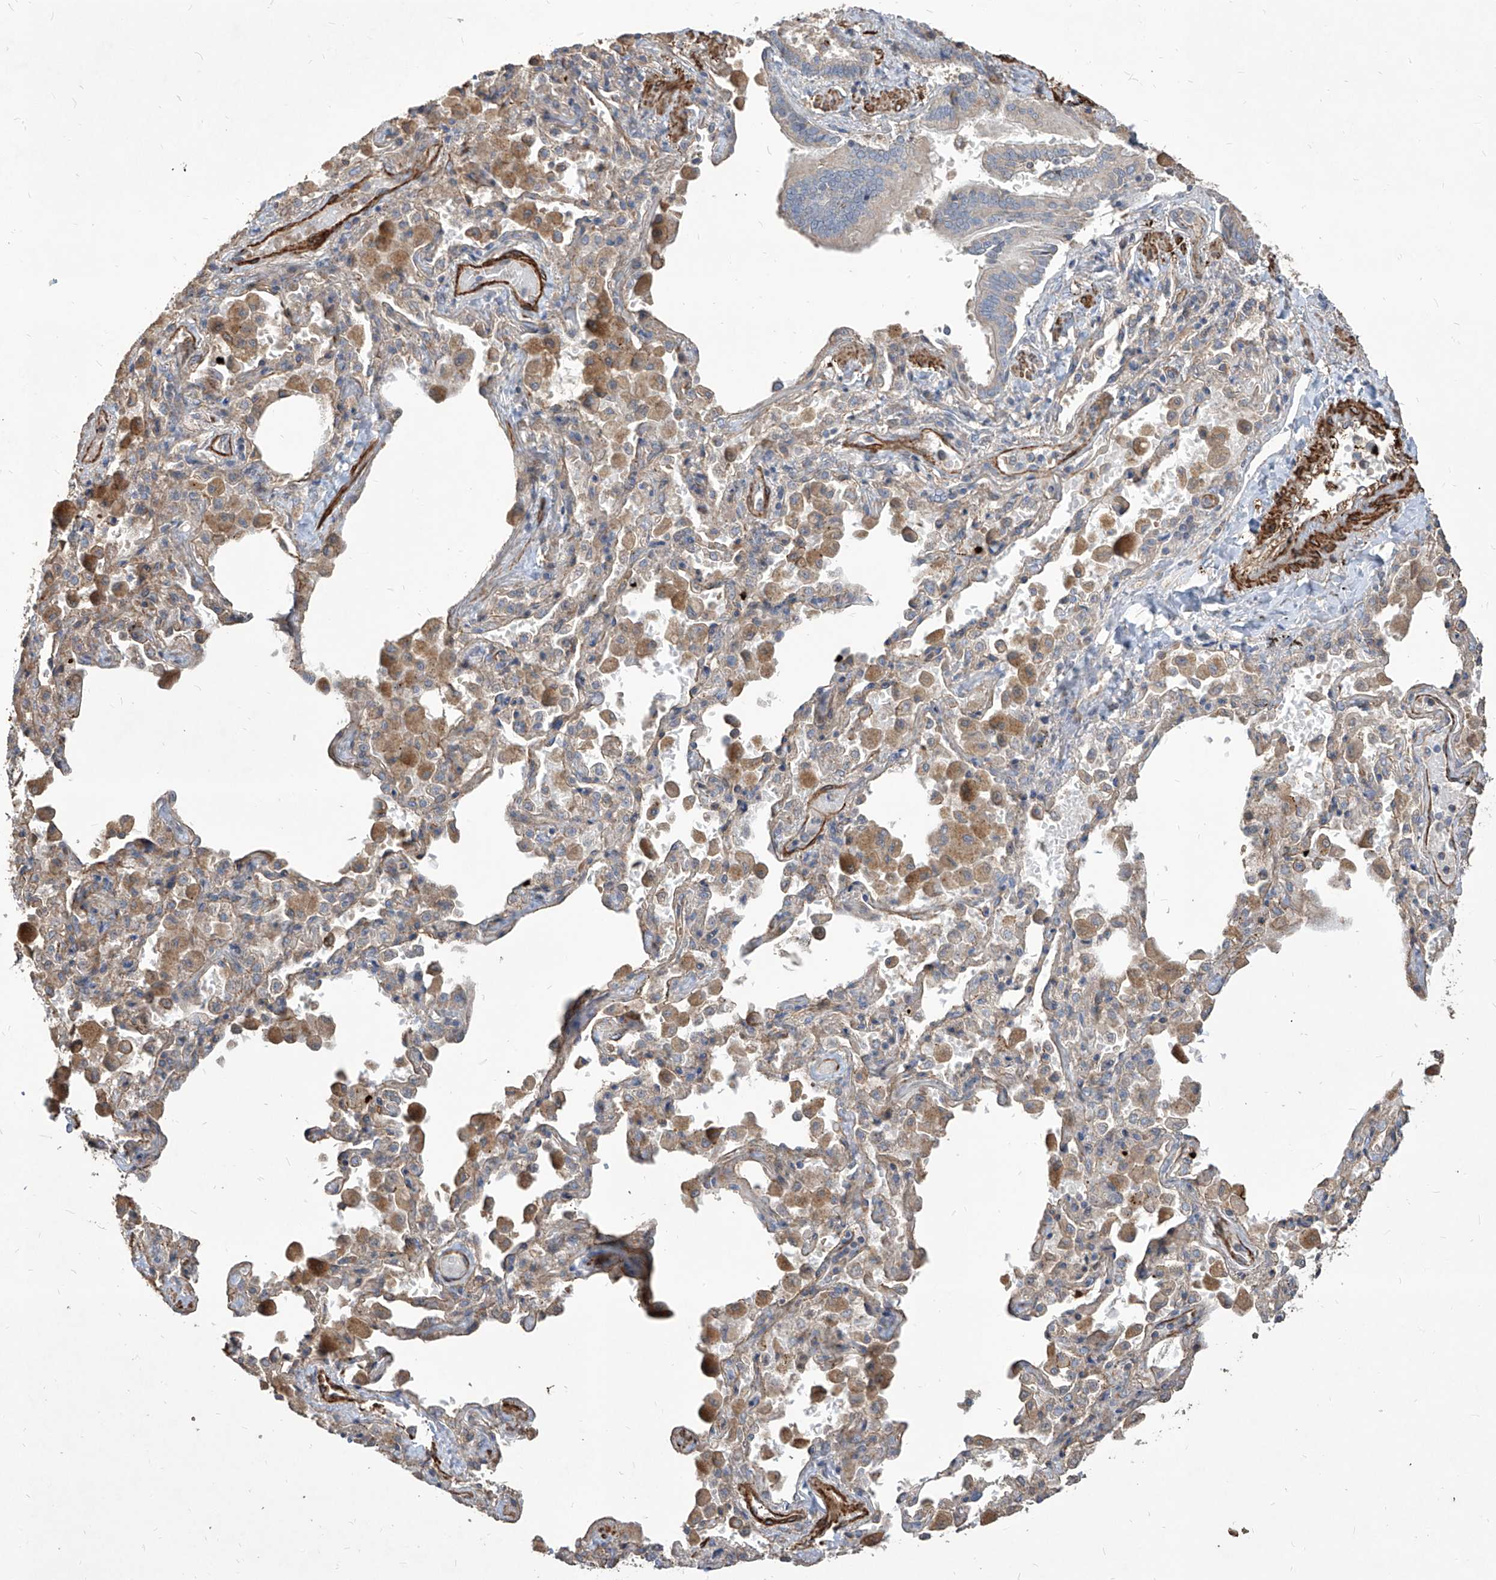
{"staining": {"intensity": "moderate", "quantity": "25%-75%", "location": "cytoplasmic/membranous"}, "tissue": "bronchus", "cell_type": "Respiratory epithelial cells", "image_type": "normal", "snomed": [{"axis": "morphology", "description": "Normal tissue, NOS"}, {"axis": "morphology", "description": "Inflammation, NOS"}, {"axis": "topography", "description": "Lung"}], "caption": "Immunohistochemistry (DAB (3,3'-diaminobenzidine)) staining of normal human bronchus reveals moderate cytoplasmic/membranous protein expression in about 25%-75% of respiratory epithelial cells. (DAB IHC, brown staining for protein, blue staining for nuclei).", "gene": "FAM83B", "patient": {"sex": "female", "age": 46}}